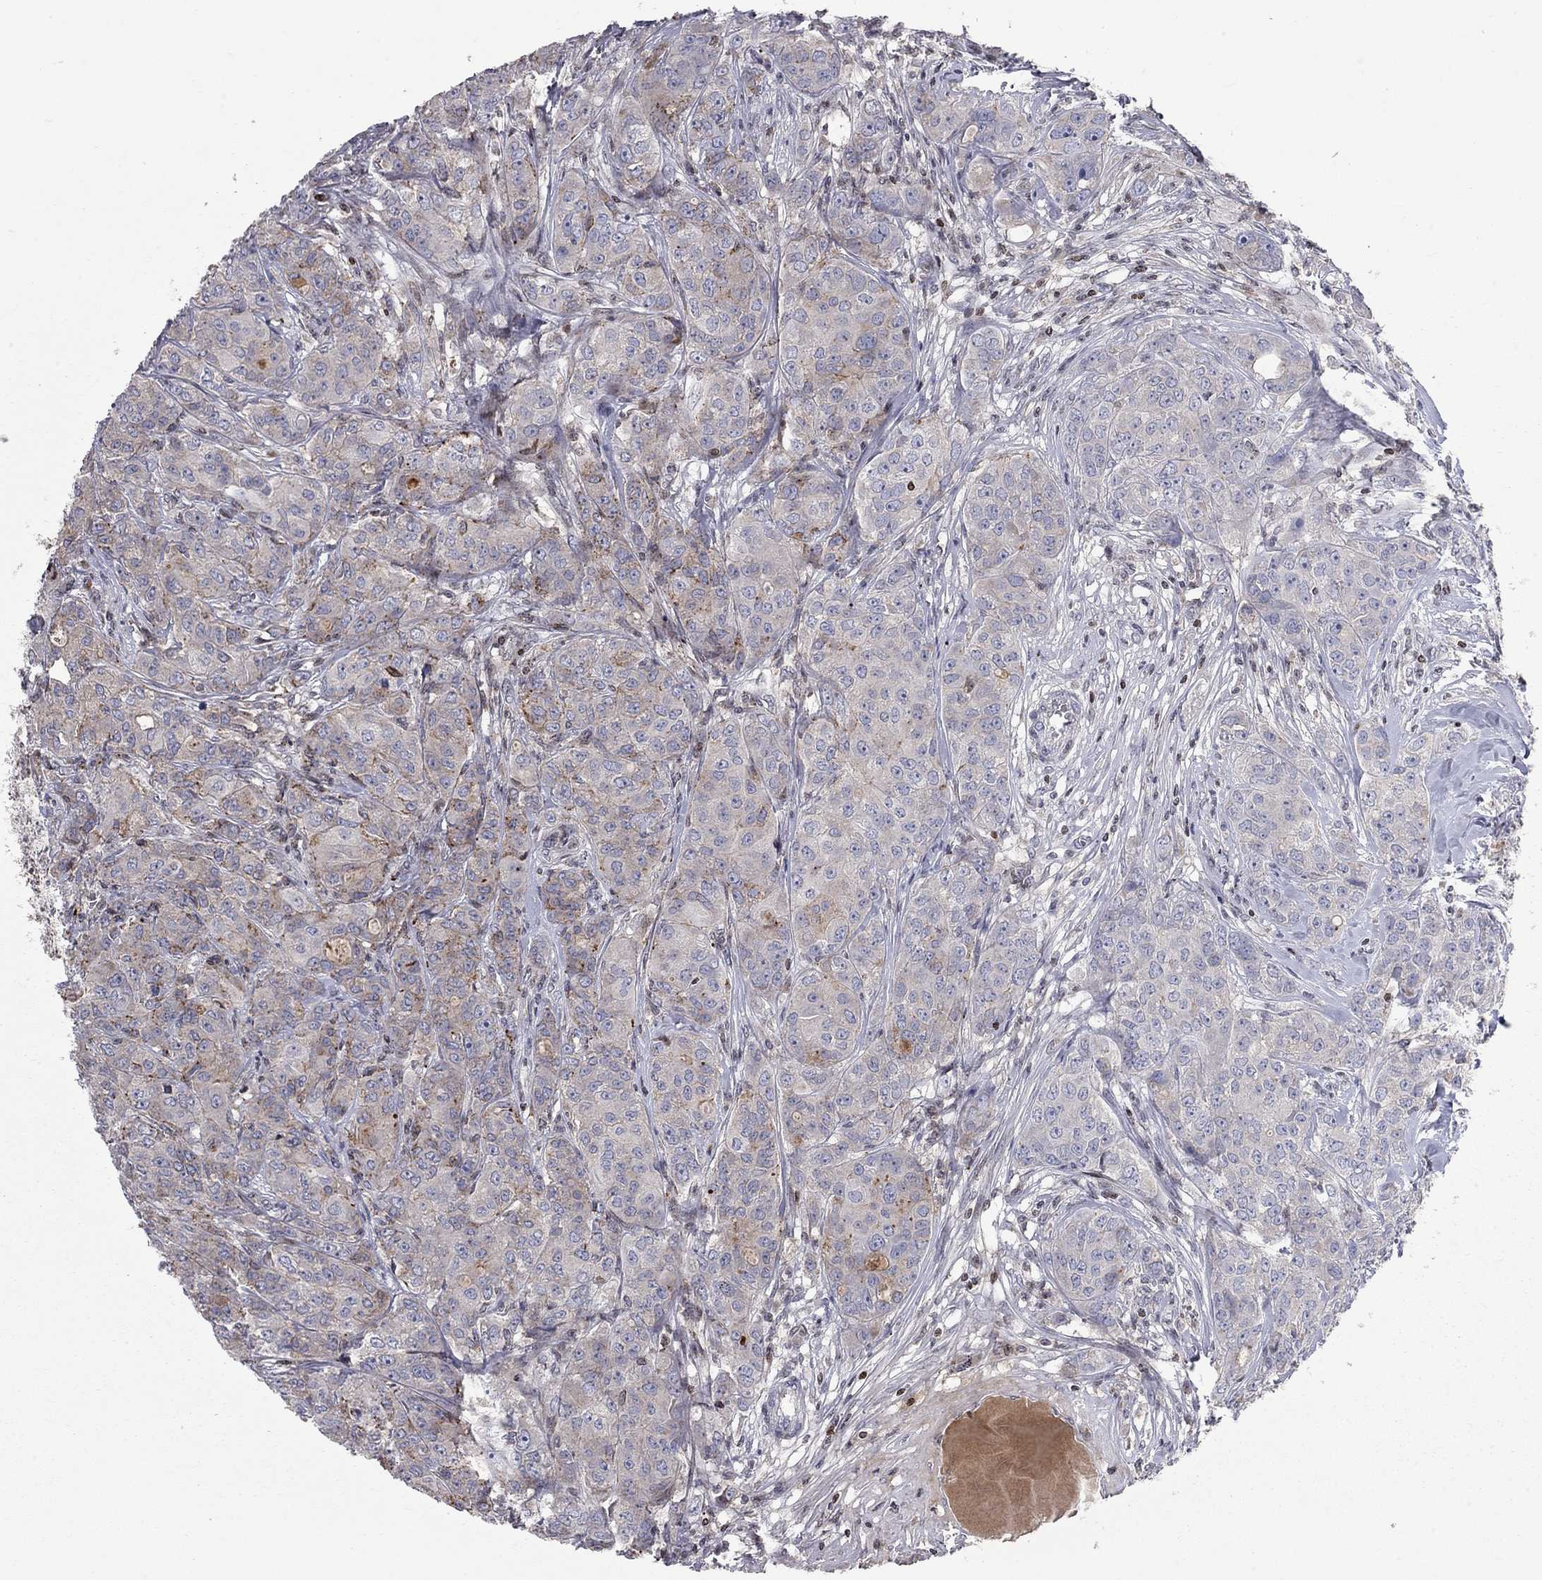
{"staining": {"intensity": "strong", "quantity": "25%-75%", "location": "cytoplasmic/membranous"}, "tissue": "breast cancer", "cell_type": "Tumor cells", "image_type": "cancer", "snomed": [{"axis": "morphology", "description": "Duct carcinoma"}, {"axis": "topography", "description": "Breast"}], "caption": "The immunohistochemical stain highlights strong cytoplasmic/membranous positivity in tumor cells of breast intraductal carcinoma tissue.", "gene": "ERN2", "patient": {"sex": "female", "age": 43}}